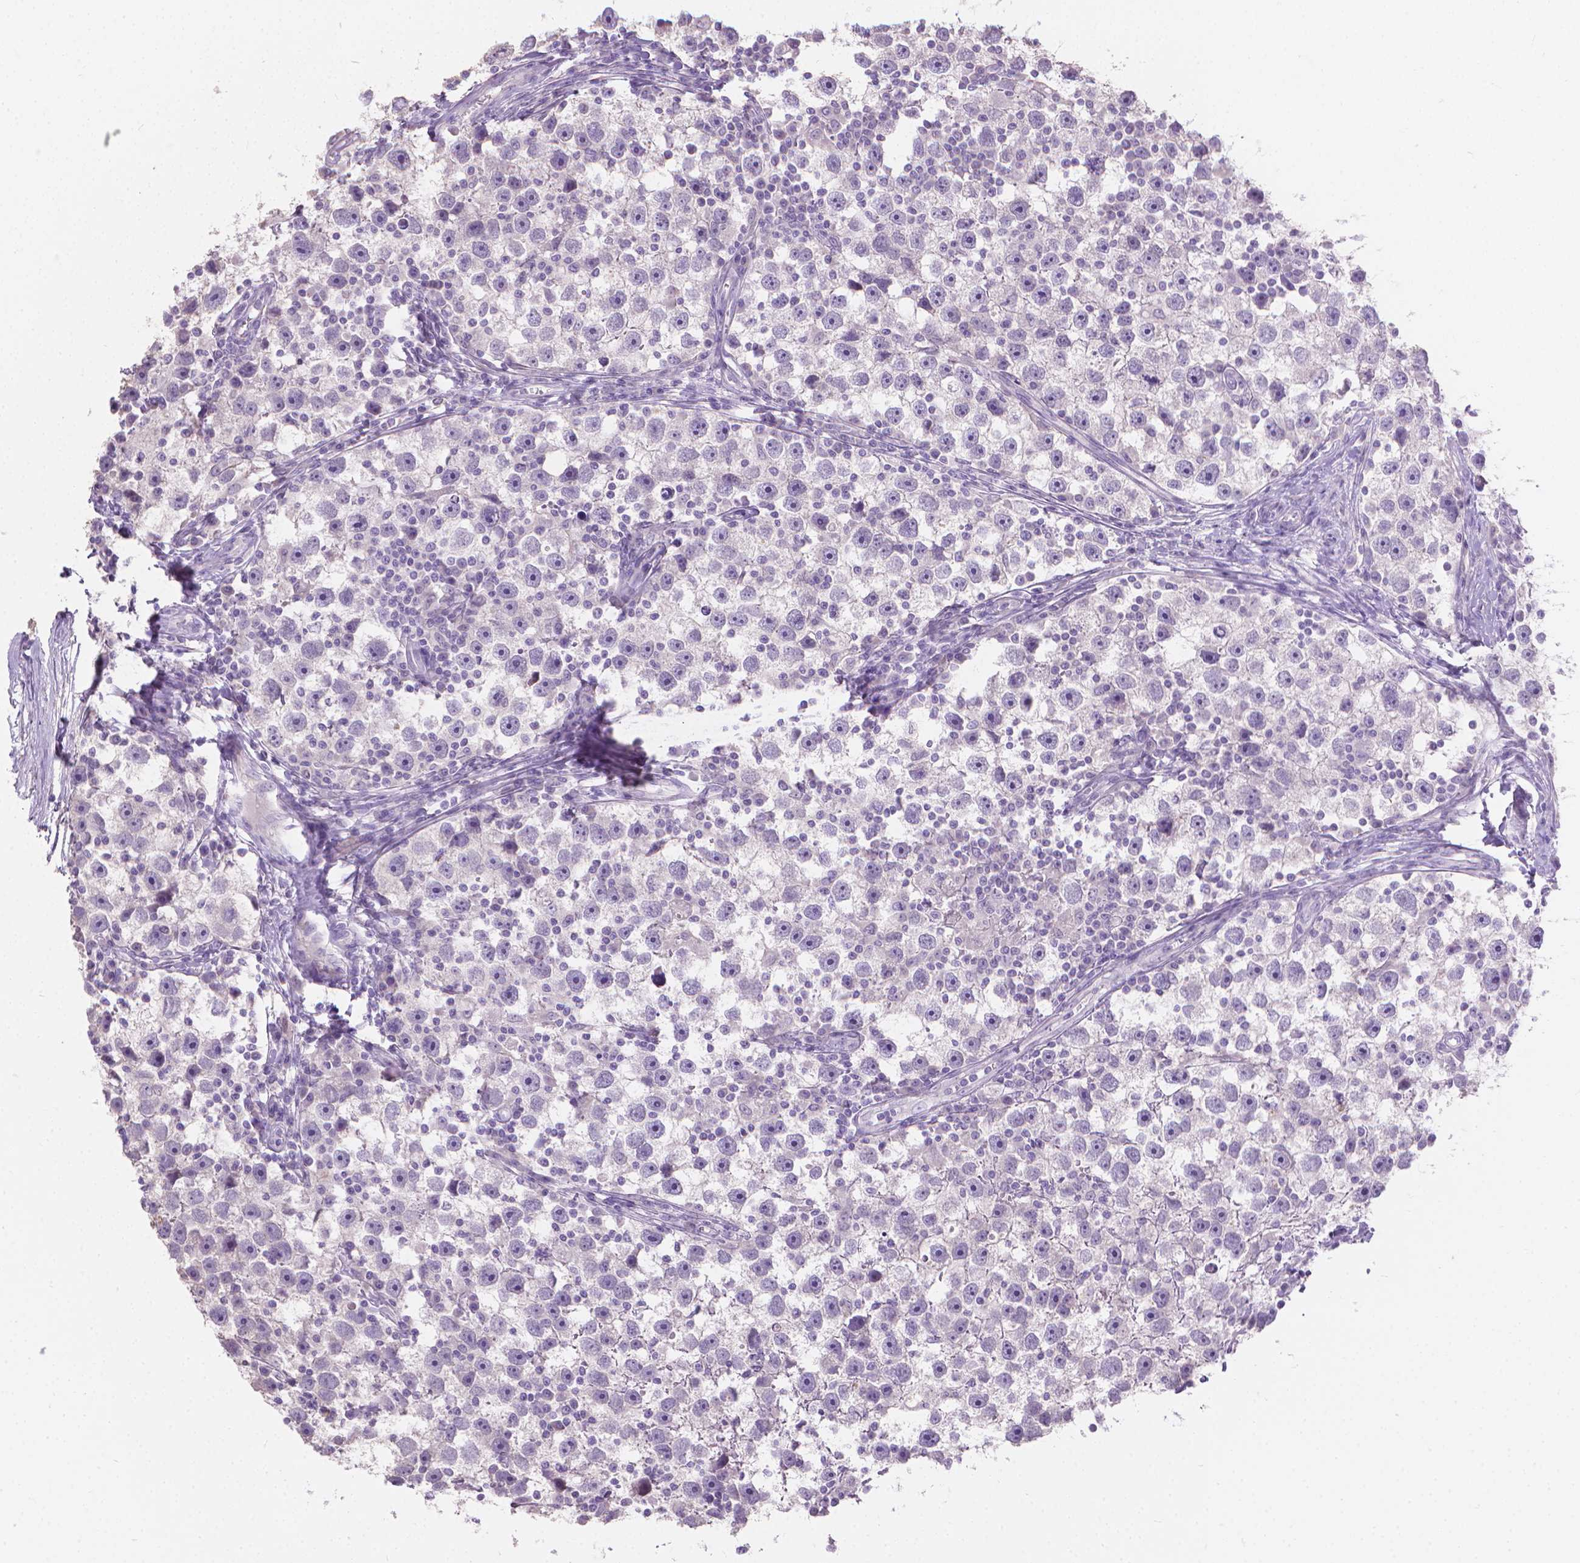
{"staining": {"intensity": "negative", "quantity": "none", "location": "none"}, "tissue": "testis cancer", "cell_type": "Tumor cells", "image_type": "cancer", "snomed": [{"axis": "morphology", "description": "Seminoma, NOS"}, {"axis": "topography", "description": "Testis"}], "caption": "This micrograph is of testis cancer stained with immunohistochemistry (IHC) to label a protein in brown with the nuclei are counter-stained blue. There is no expression in tumor cells.", "gene": "CABCOCO1", "patient": {"sex": "male", "age": 30}}